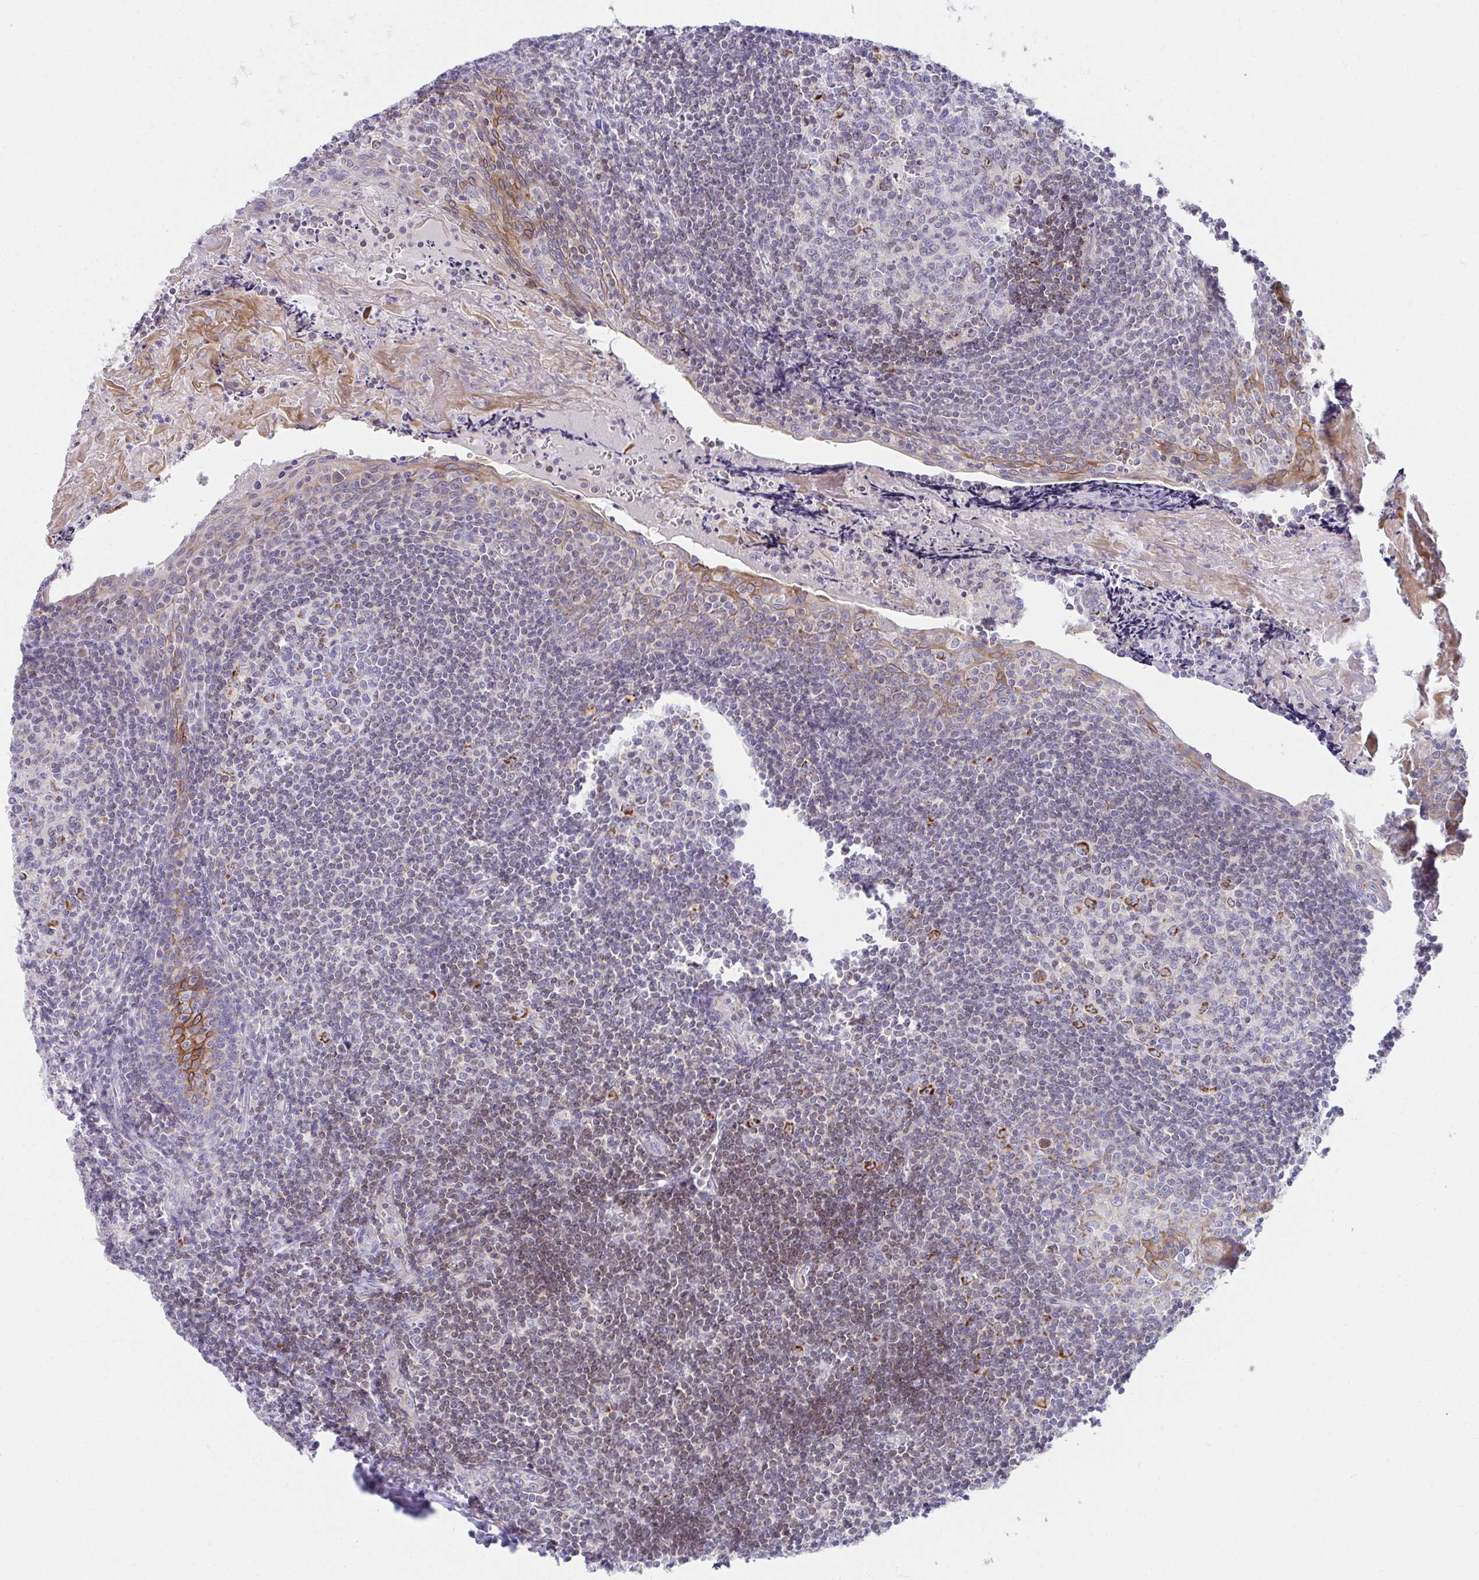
{"staining": {"intensity": "strong", "quantity": "<25%", "location": "cytoplasmic/membranous"}, "tissue": "tonsil", "cell_type": "Germinal center cells", "image_type": "normal", "snomed": [{"axis": "morphology", "description": "Normal tissue, NOS"}, {"axis": "morphology", "description": "Inflammation, NOS"}, {"axis": "topography", "description": "Tonsil"}], "caption": "IHC staining of unremarkable tonsil, which reveals medium levels of strong cytoplasmic/membranous positivity in about <25% of germinal center cells indicating strong cytoplasmic/membranous protein positivity. The staining was performed using DAB (3,3'-diaminobenzidine) (brown) for protein detection and nuclei were counterstained in hematoxylin (blue).", "gene": "EXOC5", "patient": {"sex": "female", "age": 31}}